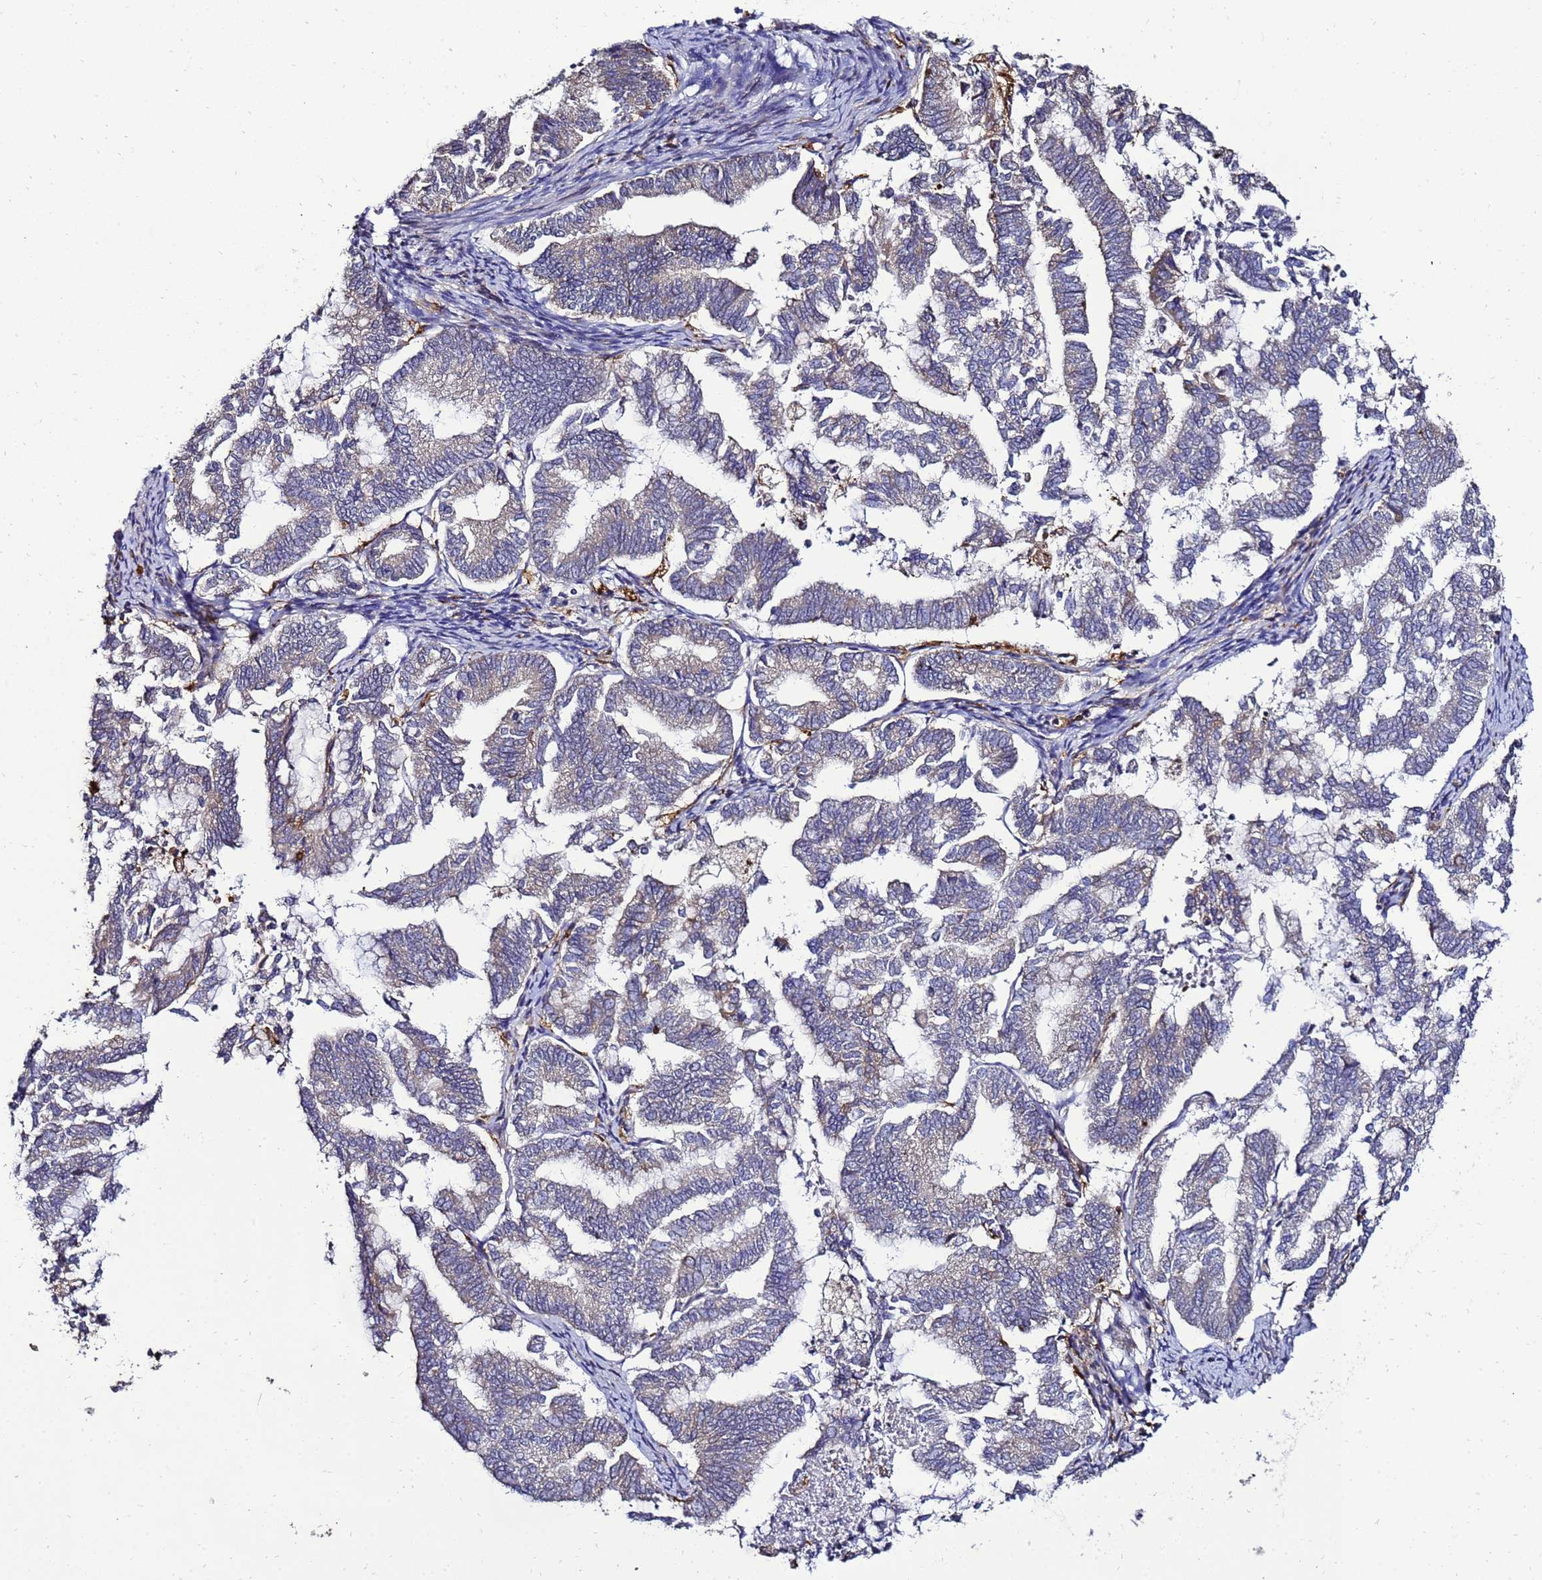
{"staining": {"intensity": "weak", "quantity": "<25%", "location": "cytoplasmic/membranous"}, "tissue": "endometrial cancer", "cell_type": "Tumor cells", "image_type": "cancer", "snomed": [{"axis": "morphology", "description": "Adenocarcinoma, NOS"}, {"axis": "topography", "description": "Endometrium"}], "caption": "A micrograph of adenocarcinoma (endometrial) stained for a protein exhibits no brown staining in tumor cells.", "gene": "TRABD", "patient": {"sex": "female", "age": 79}}